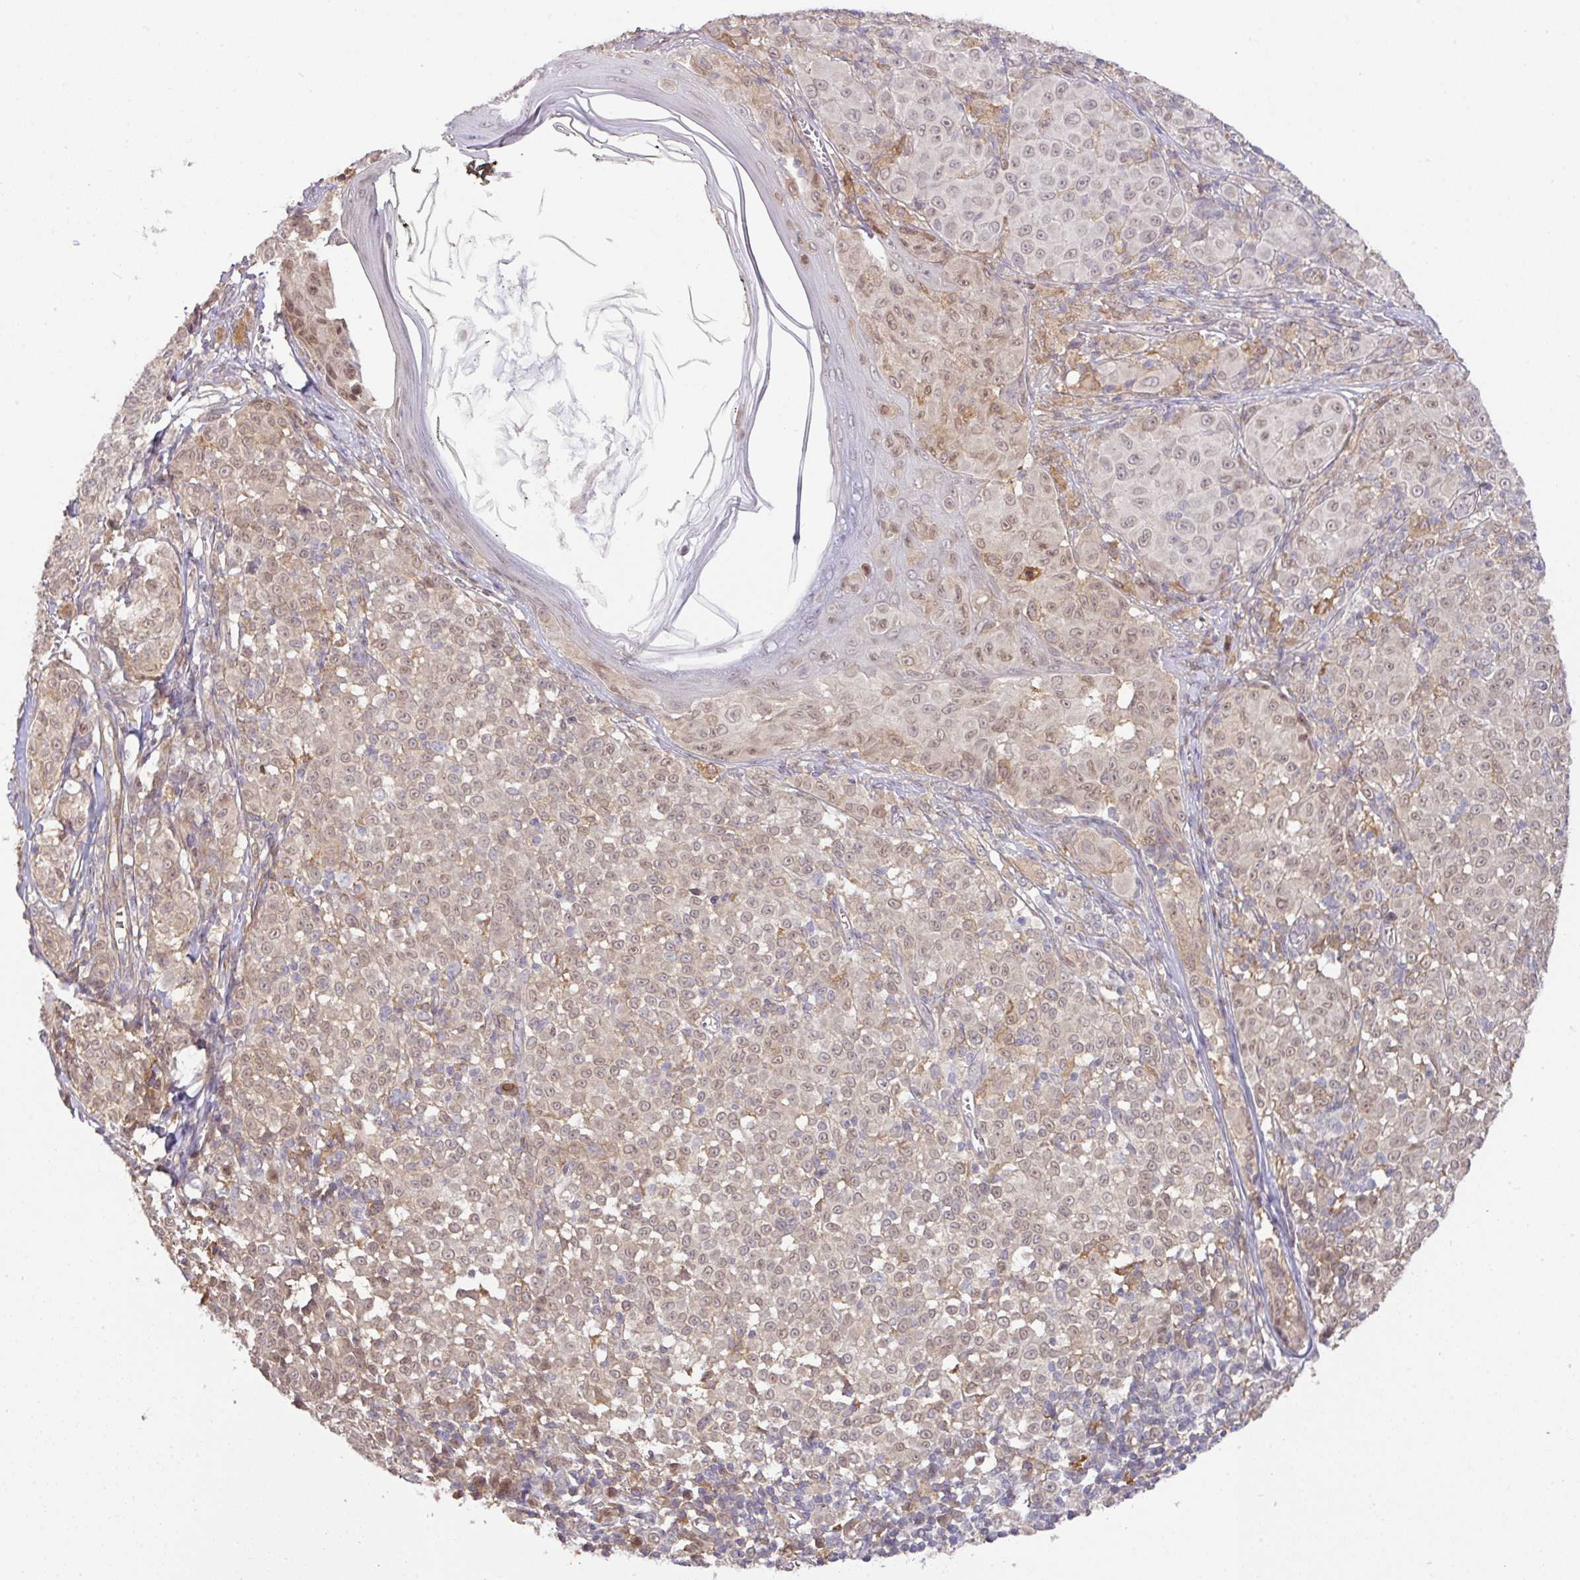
{"staining": {"intensity": "weak", "quantity": ">75%", "location": "cytoplasmic/membranous,nuclear"}, "tissue": "melanoma", "cell_type": "Tumor cells", "image_type": "cancer", "snomed": [{"axis": "morphology", "description": "Malignant melanoma, NOS"}, {"axis": "topography", "description": "Skin"}], "caption": "Melanoma stained with immunohistochemistry (IHC) shows weak cytoplasmic/membranous and nuclear positivity in about >75% of tumor cells. The protein of interest is shown in brown color, while the nuclei are stained blue.", "gene": "GCNT7", "patient": {"sex": "female", "age": 43}}